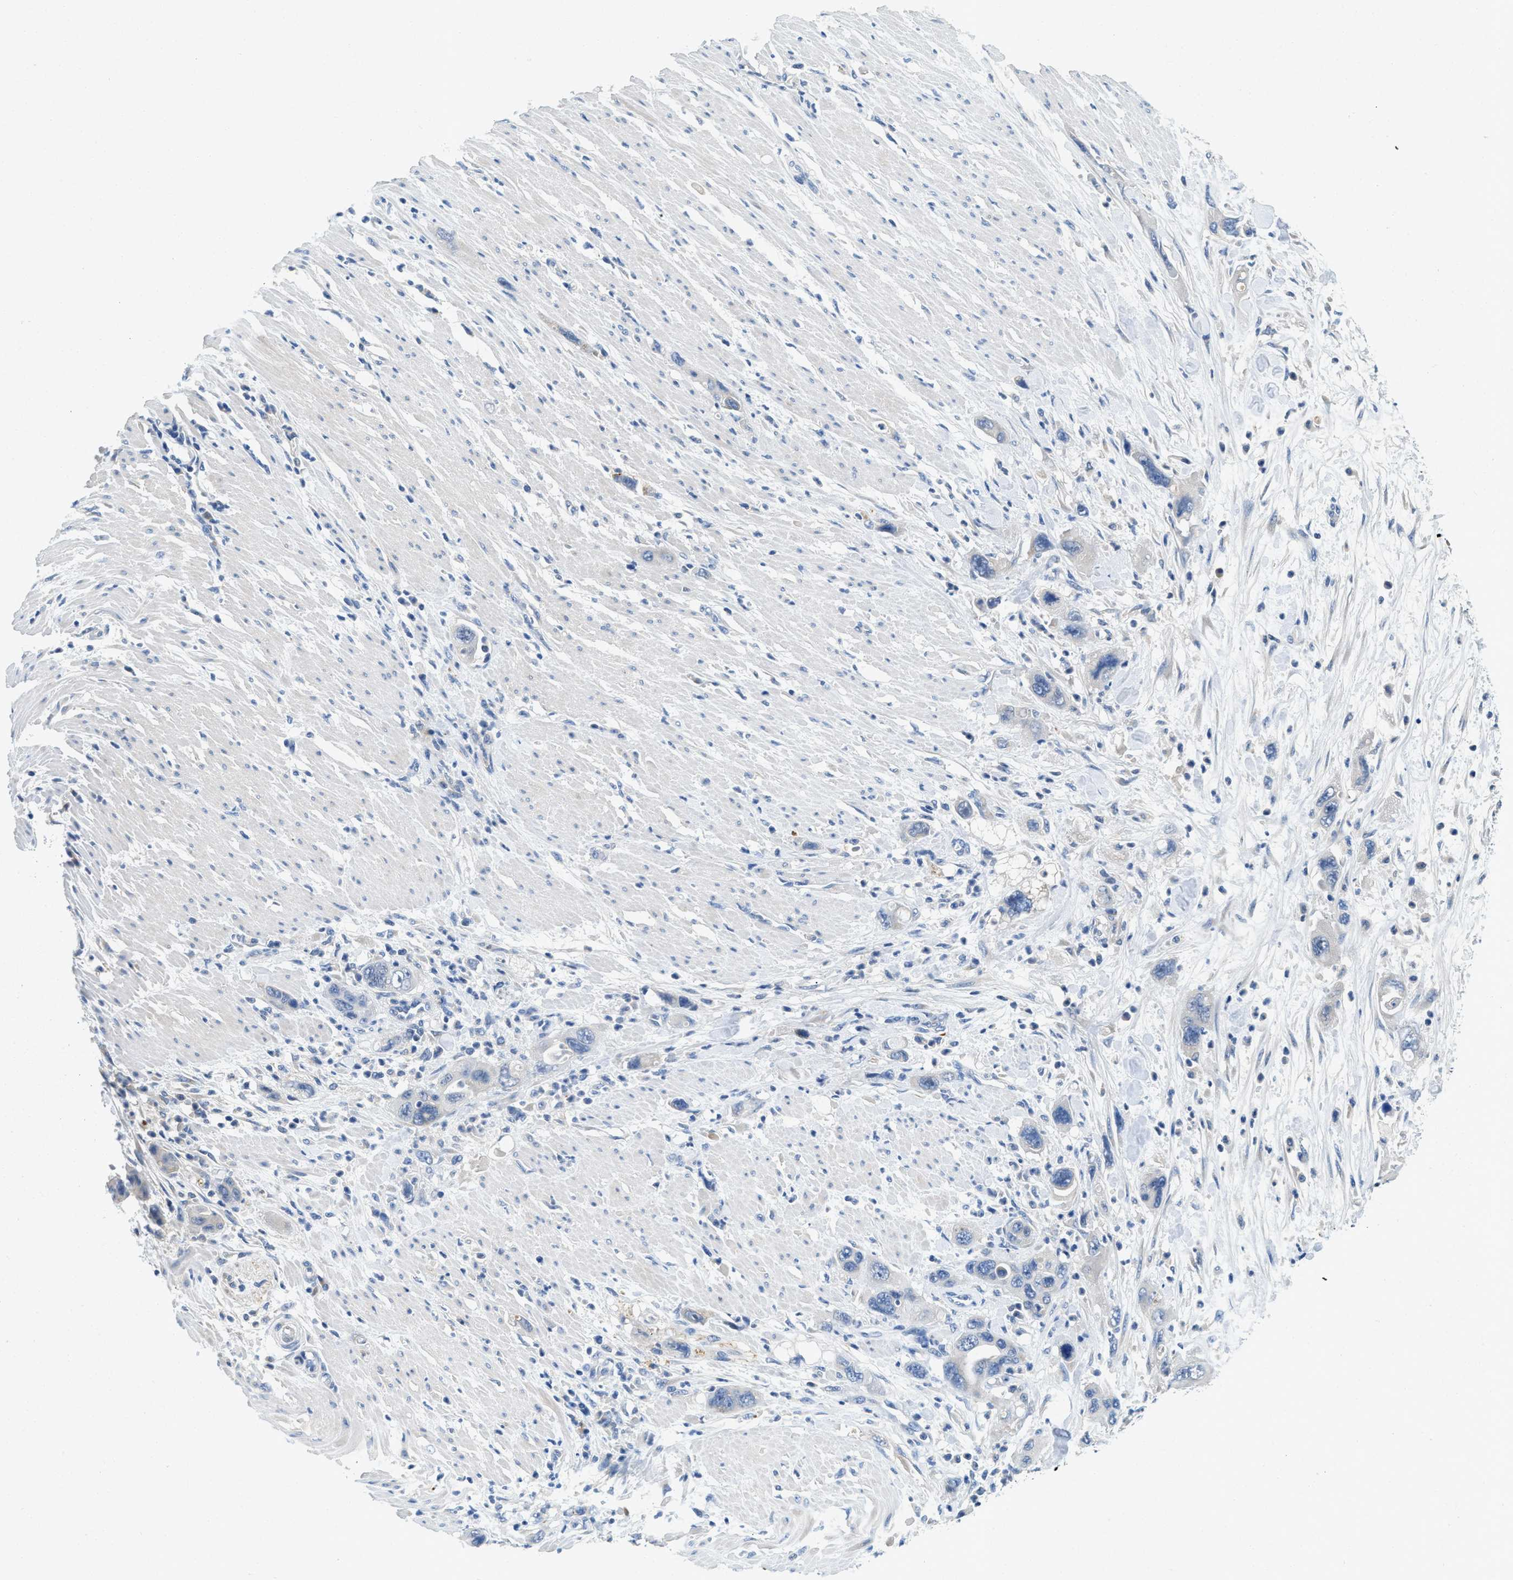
{"staining": {"intensity": "moderate", "quantity": "<25%", "location": "cytoplasmic/membranous"}, "tissue": "pancreatic cancer", "cell_type": "Tumor cells", "image_type": "cancer", "snomed": [{"axis": "morphology", "description": "Normal tissue, NOS"}, {"axis": "morphology", "description": "Adenocarcinoma, NOS"}, {"axis": "topography", "description": "Pancreas"}], "caption": "Moderate cytoplasmic/membranous staining for a protein is identified in about <25% of tumor cells of adenocarcinoma (pancreatic) using immunohistochemistry (IHC).", "gene": "TSPAN3", "patient": {"sex": "female", "age": 71}}